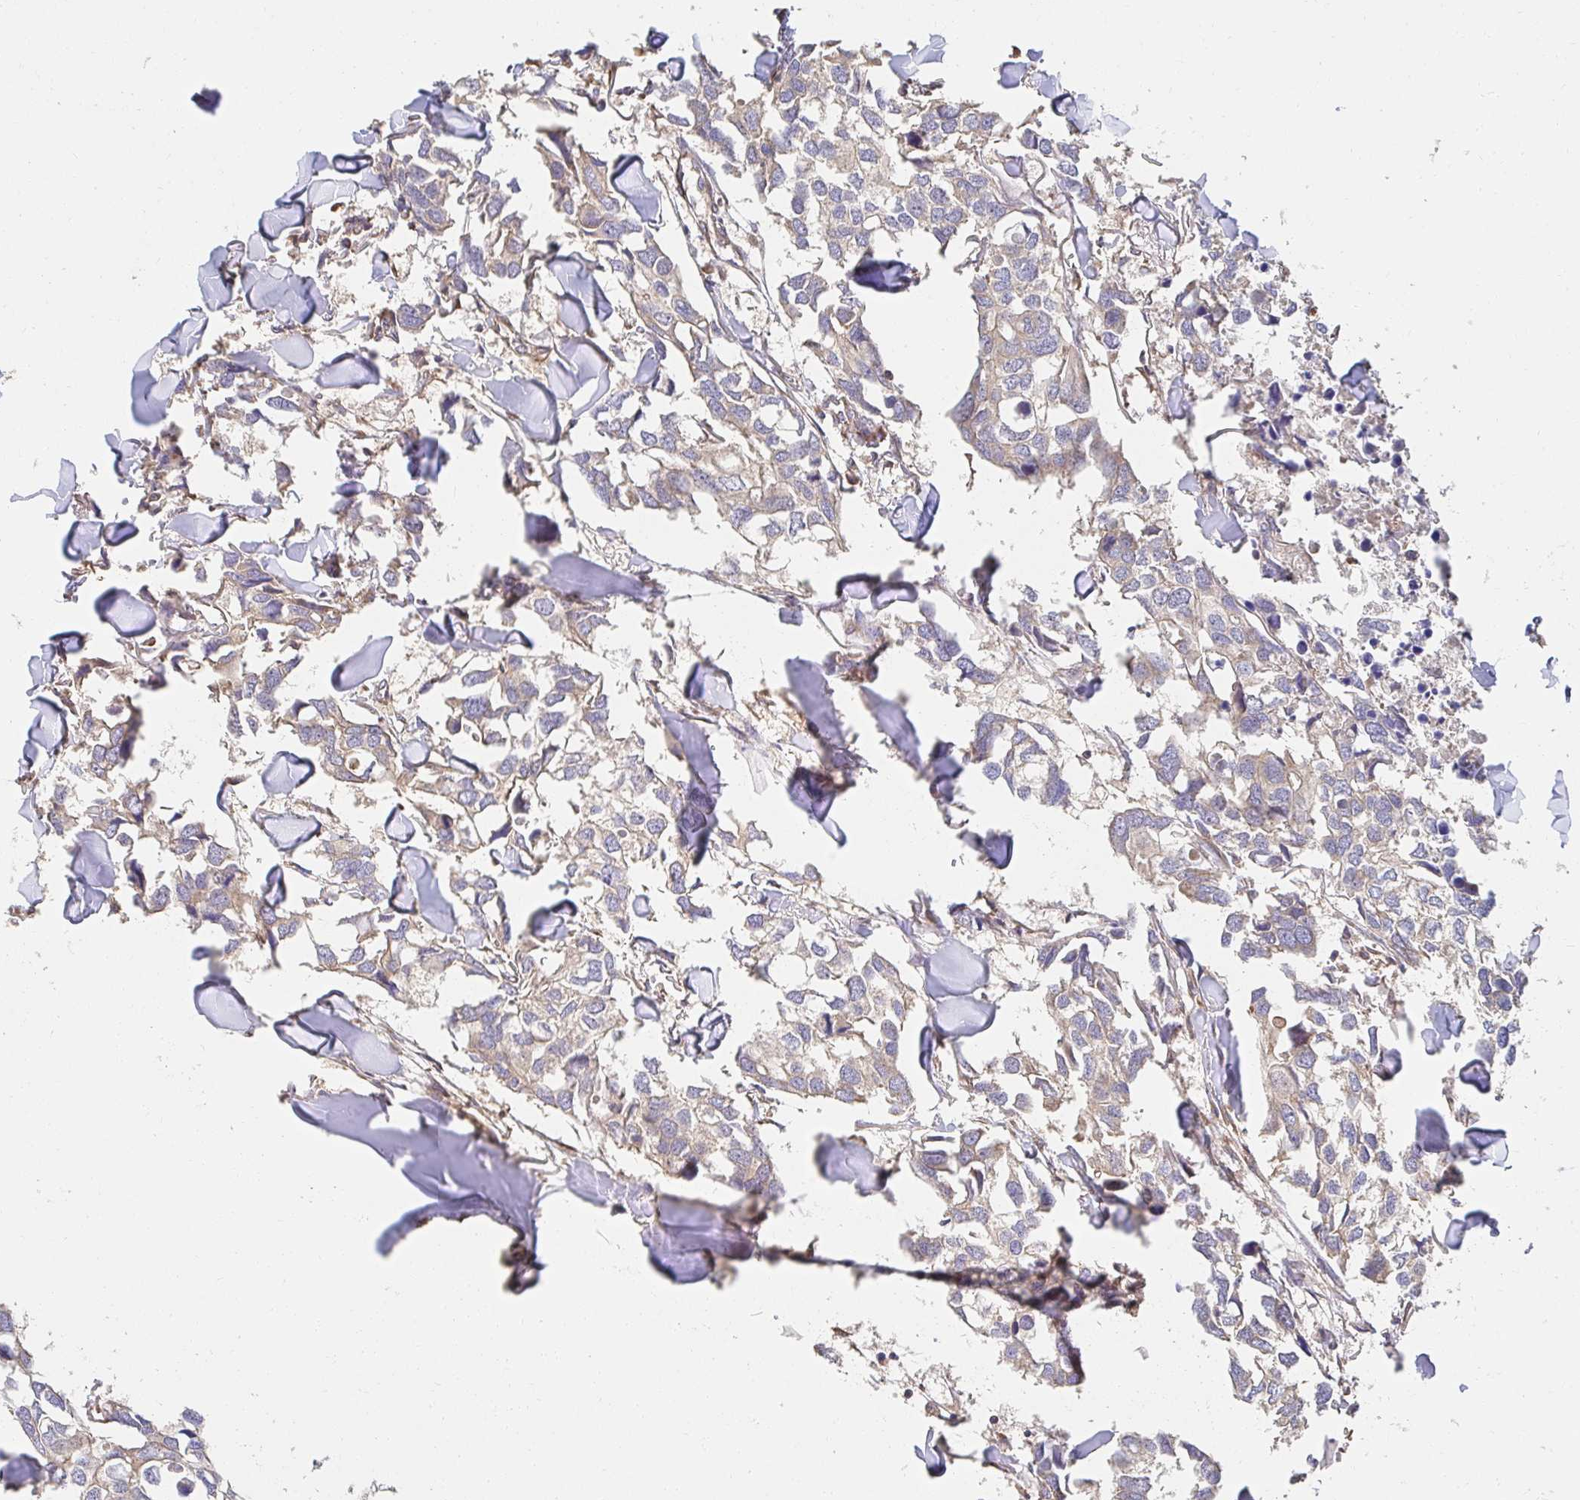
{"staining": {"intensity": "weak", "quantity": "25%-75%", "location": "cytoplasmic/membranous"}, "tissue": "breast cancer", "cell_type": "Tumor cells", "image_type": "cancer", "snomed": [{"axis": "morphology", "description": "Duct carcinoma"}, {"axis": "topography", "description": "Breast"}], "caption": "An immunohistochemistry (IHC) photomicrograph of tumor tissue is shown. Protein staining in brown highlights weak cytoplasmic/membranous positivity in invasive ductal carcinoma (breast) within tumor cells.", "gene": "APBB1", "patient": {"sex": "female", "age": 83}}